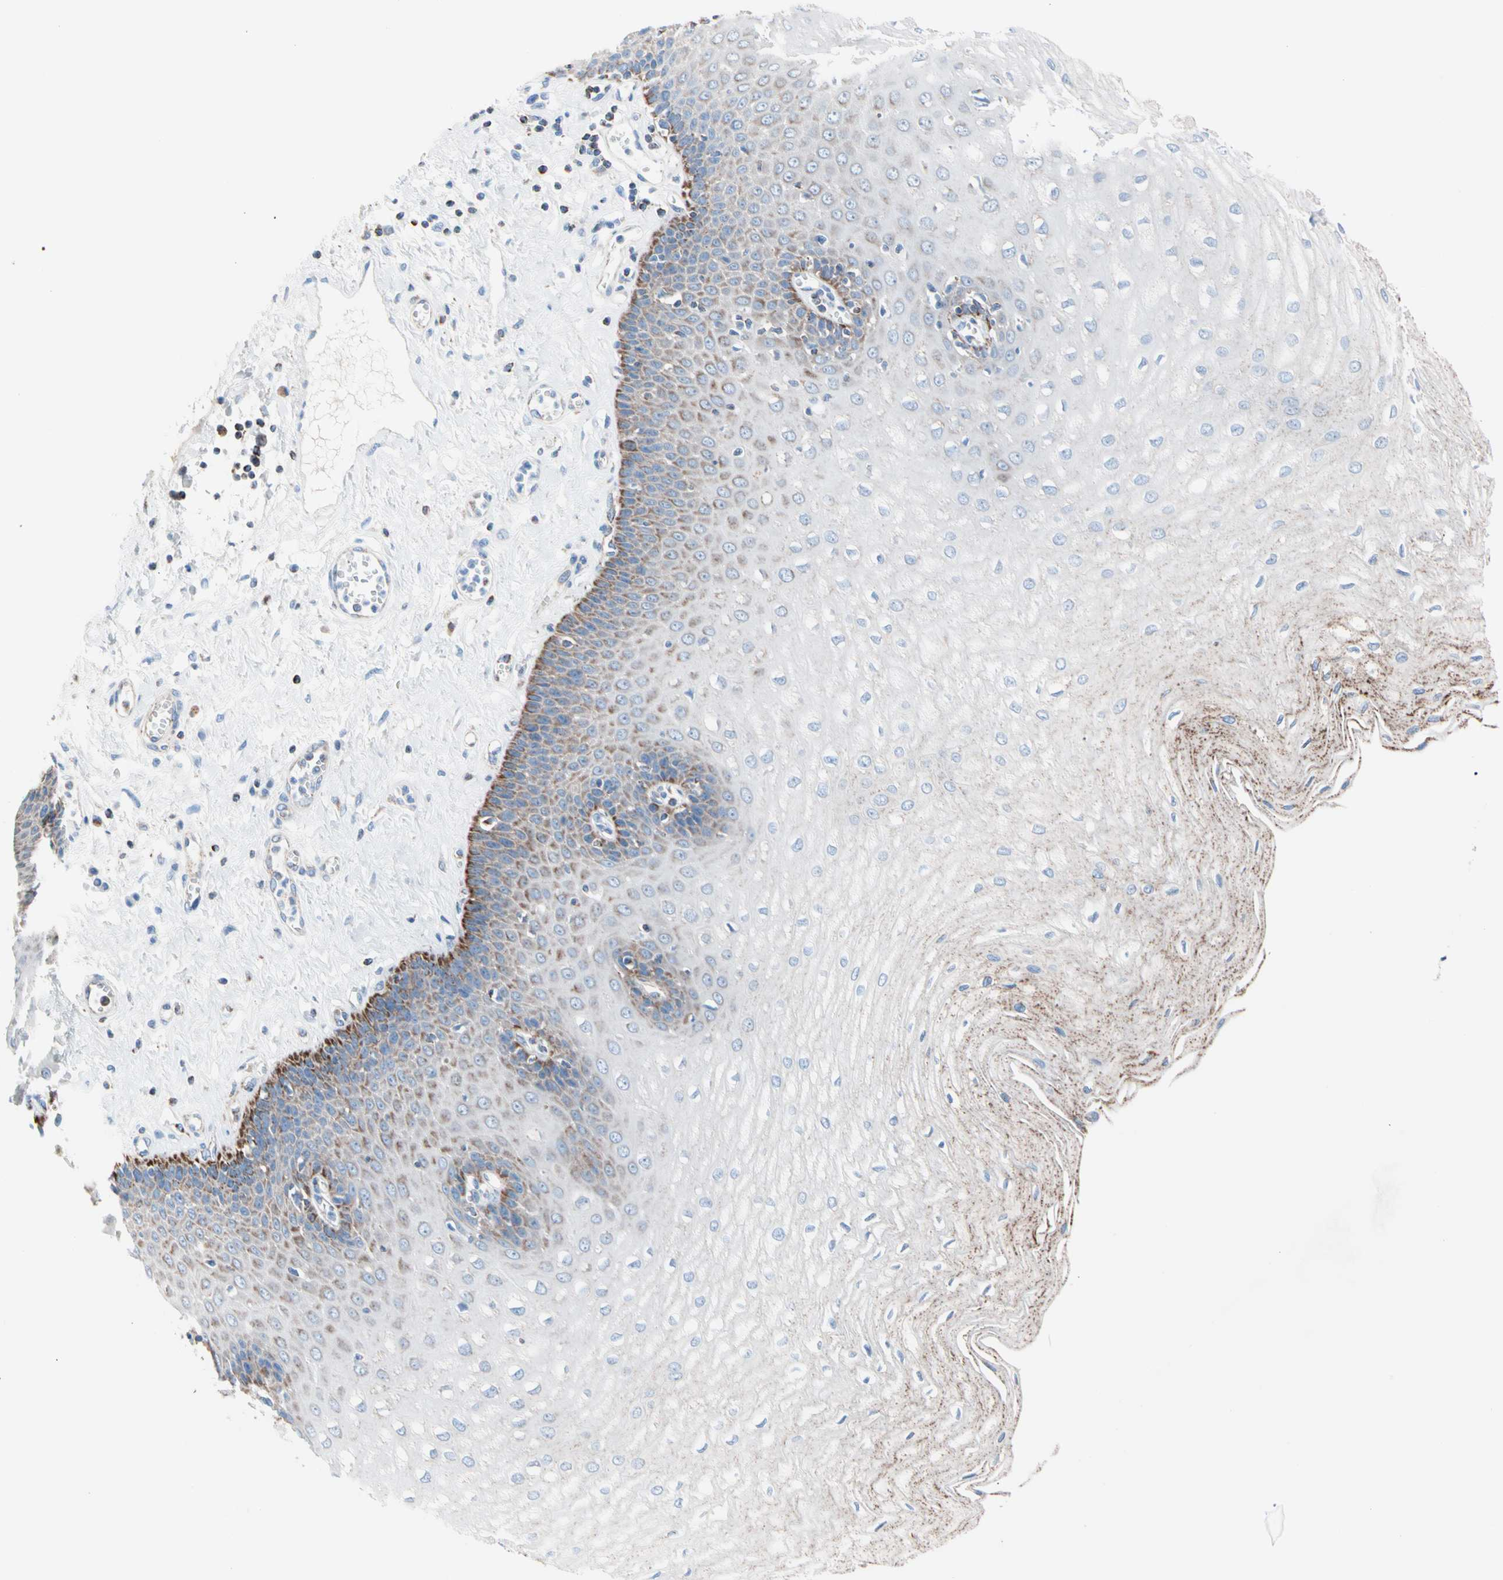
{"staining": {"intensity": "strong", "quantity": "25%-75%", "location": "cytoplasmic/membranous"}, "tissue": "esophagus", "cell_type": "Squamous epithelial cells", "image_type": "normal", "snomed": [{"axis": "morphology", "description": "Normal tissue, NOS"}, {"axis": "morphology", "description": "Squamous cell carcinoma, NOS"}, {"axis": "topography", "description": "Esophagus"}], "caption": "Squamous epithelial cells display high levels of strong cytoplasmic/membranous staining in approximately 25%-75% of cells in normal esophagus. The staining is performed using DAB (3,3'-diaminobenzidine) brown chromogen to label protein expression. The nuclei are counter-stained blue using hematoxylin.", "gene": "HK1", "patient": {"sex": "male", "age": 65}}